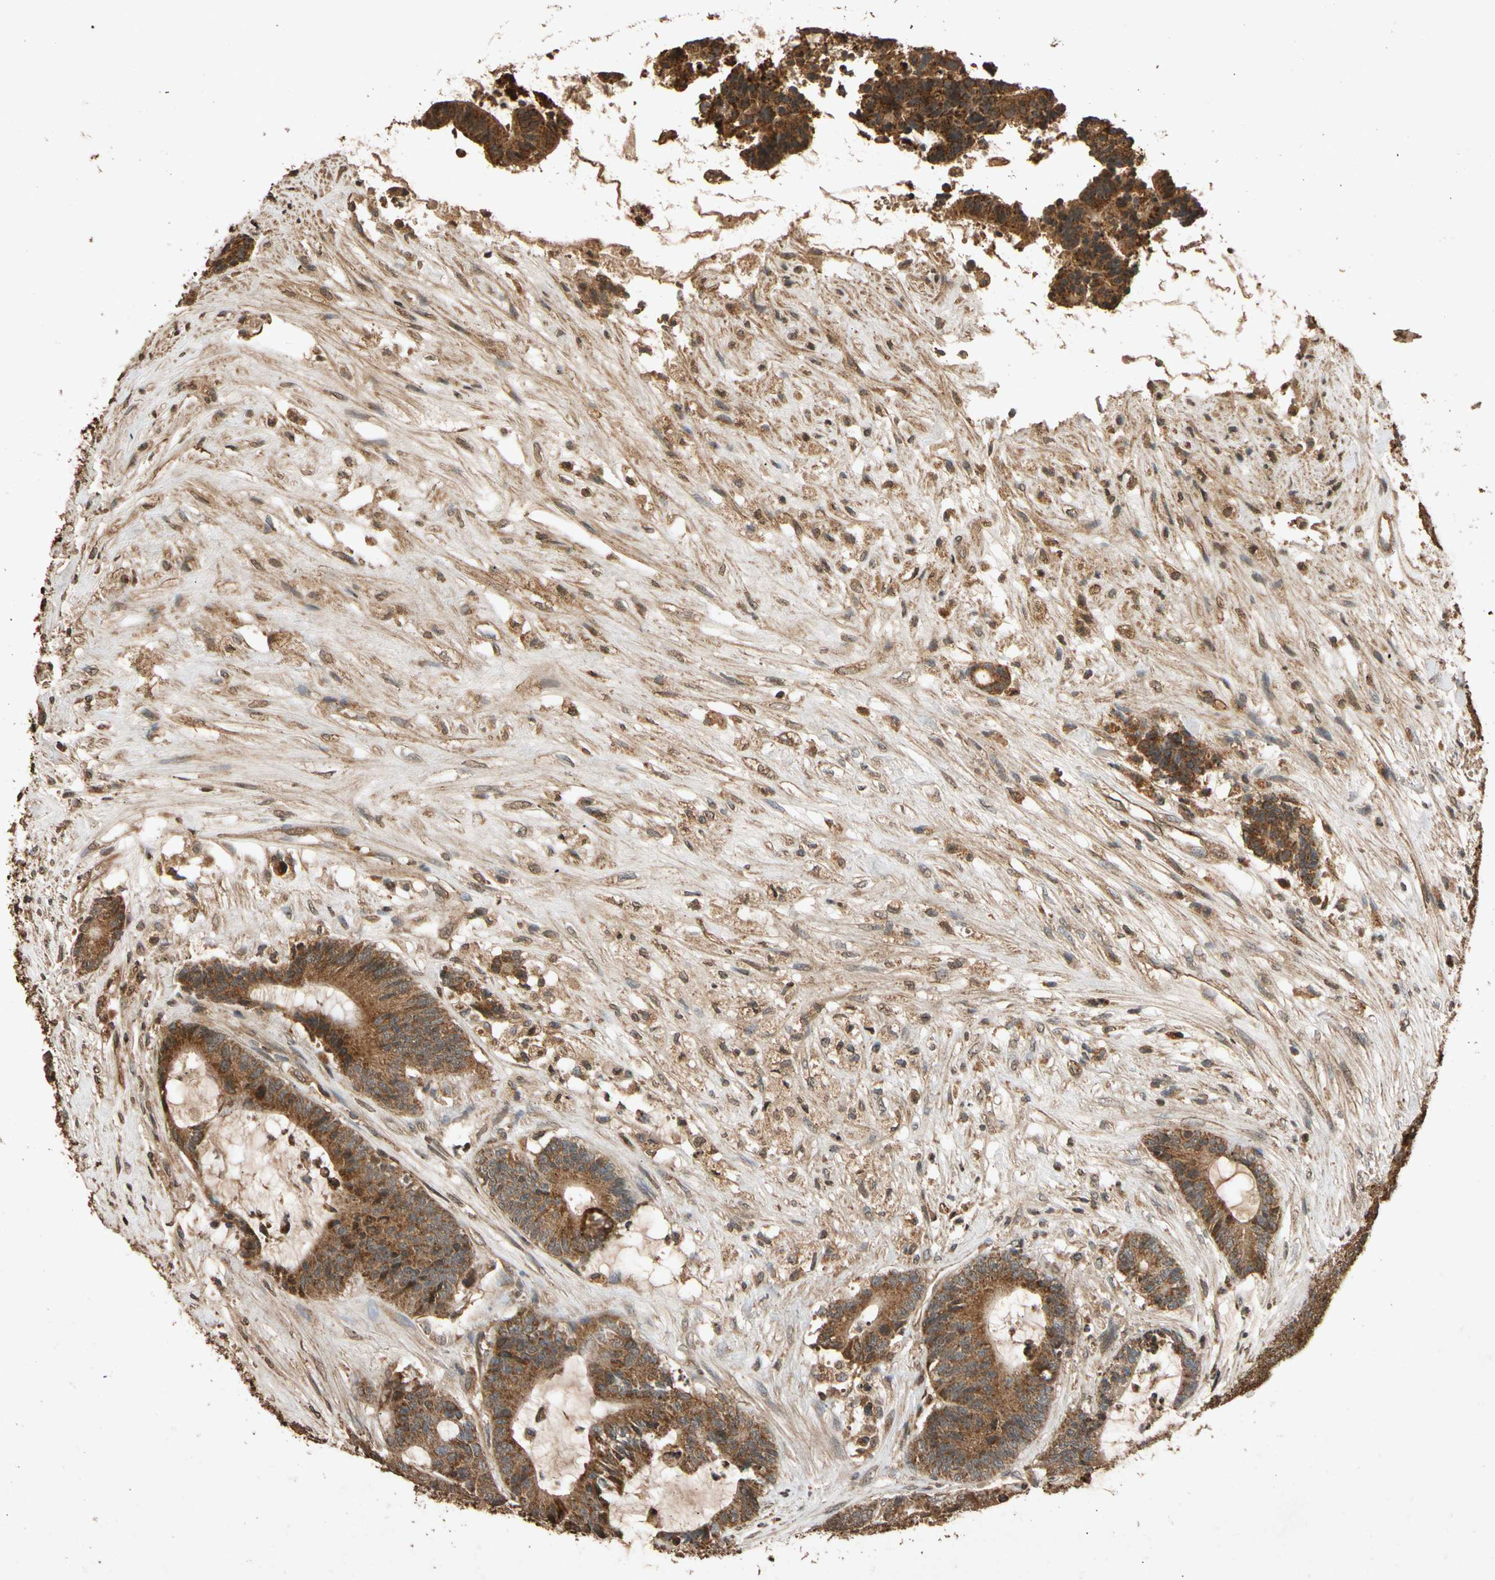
{"staining": {"intensity": "strong", "quantity": ">75%", "location": "cytoplasmic/membranous"}, "tissue": "colorectal cancer", "cell_type": "Tumor cells", "image_type": "cancer", "snomed": [{"axis": "morphology", "description": "Adenocarcinoma, NOS"}, {"axis": "topography", "description": "Colon"}], "caption": "The histopathology image exhibits a brown stain indicating the presence of a protein in the cytoplasmic/membranous of tumor cells in colorectal cancer. (IHC, brightfield microscopy, high magnification).", "gene": "TXN2", "patient": {"sex": "female", "age": 84}}